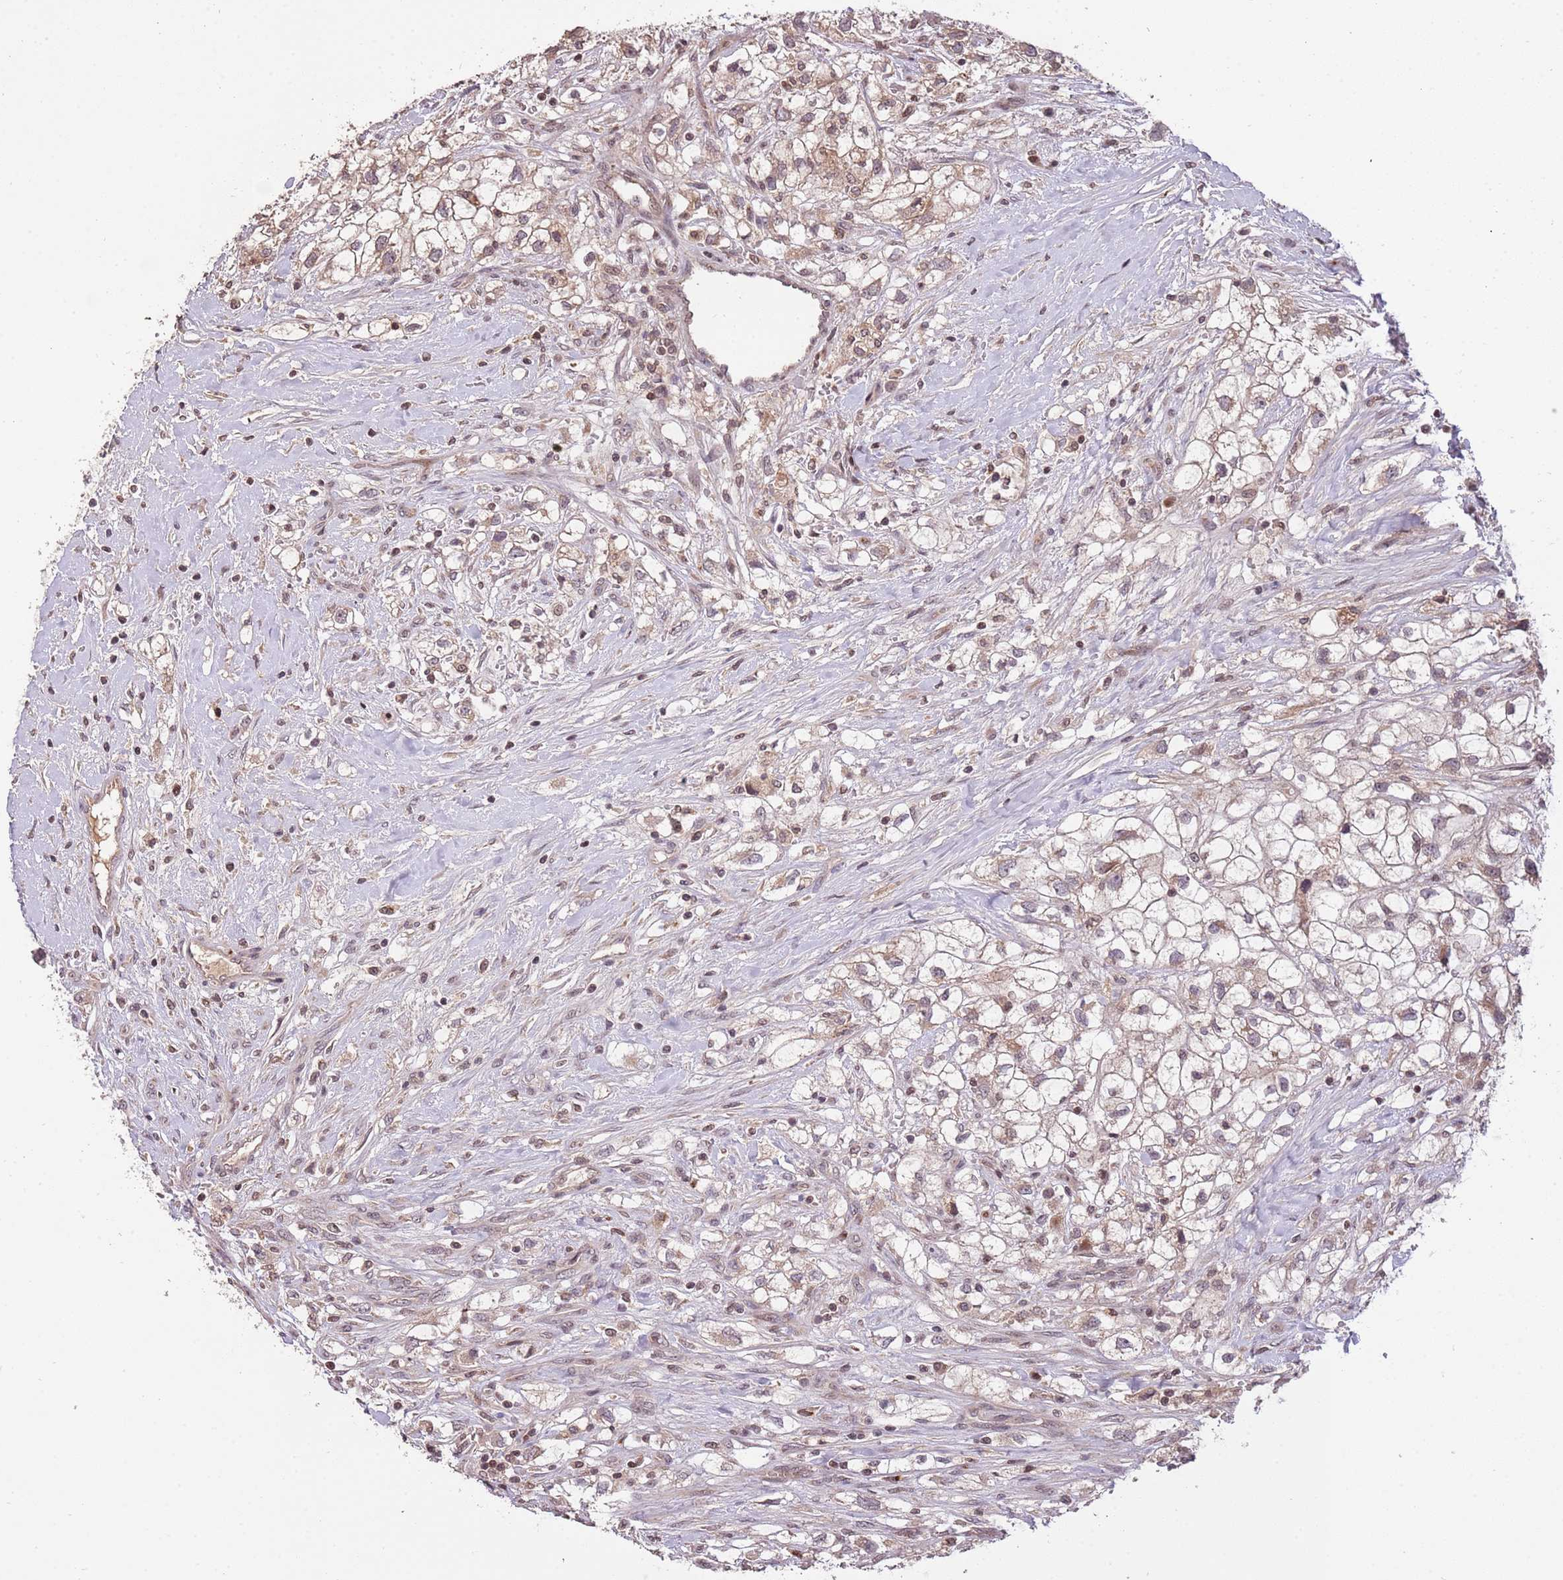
{"staining": {"intensity": "weak", "quantity": "25%-75%", "location": "cytoplasmic/membranous"}, "tissue": "renal cancer", "cell_type": "Tumor cells", "image_type": "cancer", "snomed": [{"axis": "morphology", "description": "Adenocarcinoma, NOS"}, {"axis": "topography", "description": "Kidney"}], "caption": "Immunohistochemical staining of human renal adenocarcinoma reveals low levels of weak cytoplasmic/membranous positivity in about 25%-75% of tumor cells. (Stains: DAB in brown, nuclei in blue, Microscopy: brightfield microscopy at high magnification).", "gene": "SAMSN1", "patient": {"sex": "male", "age": 59}}